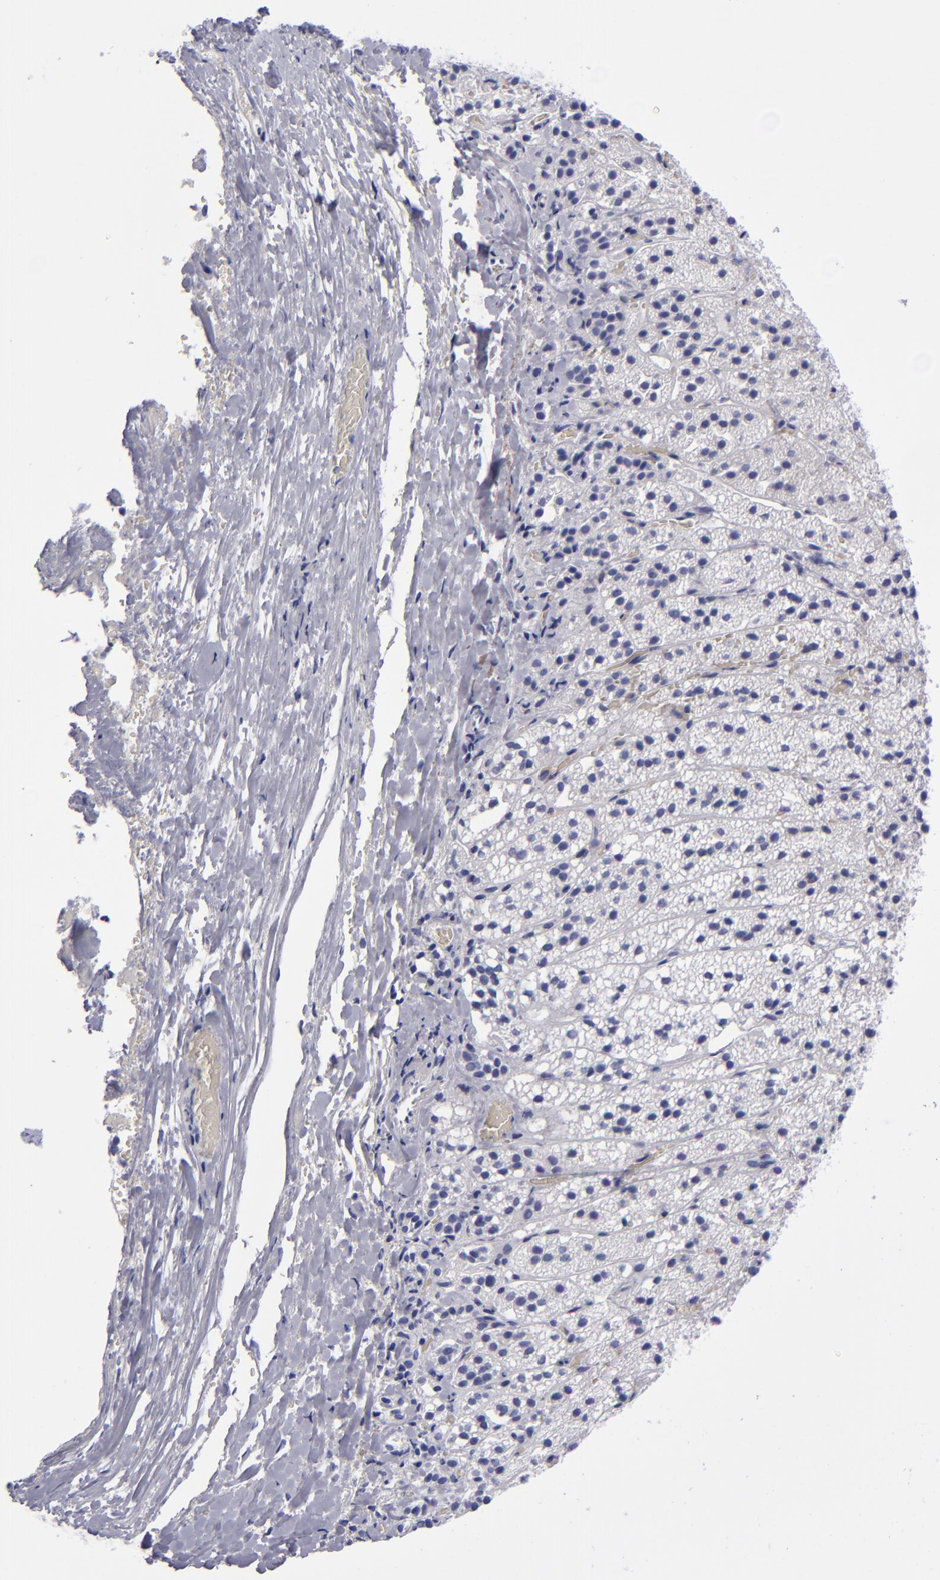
{"staining": {"intensity": "negative", "quantity": "none", "location": "none"}, "tissue": "adrenal gland", "cell_type": "Glandular cells", "image_type": "normal", "snomed": [{"axis": "morphology", "description": "Normal tissue, NOS"}, {"axis": "topography", "description": "Adrenal gland"}], "caption": "A micrograph of adrenal gland stained for a protein exhibits no brown staining in glandular cells. (Immunohistochemistry (ihc), brightfield microscopy, high magnification).", "gene": "AURKA", "patient": {"sex": "female", "age": 44}}